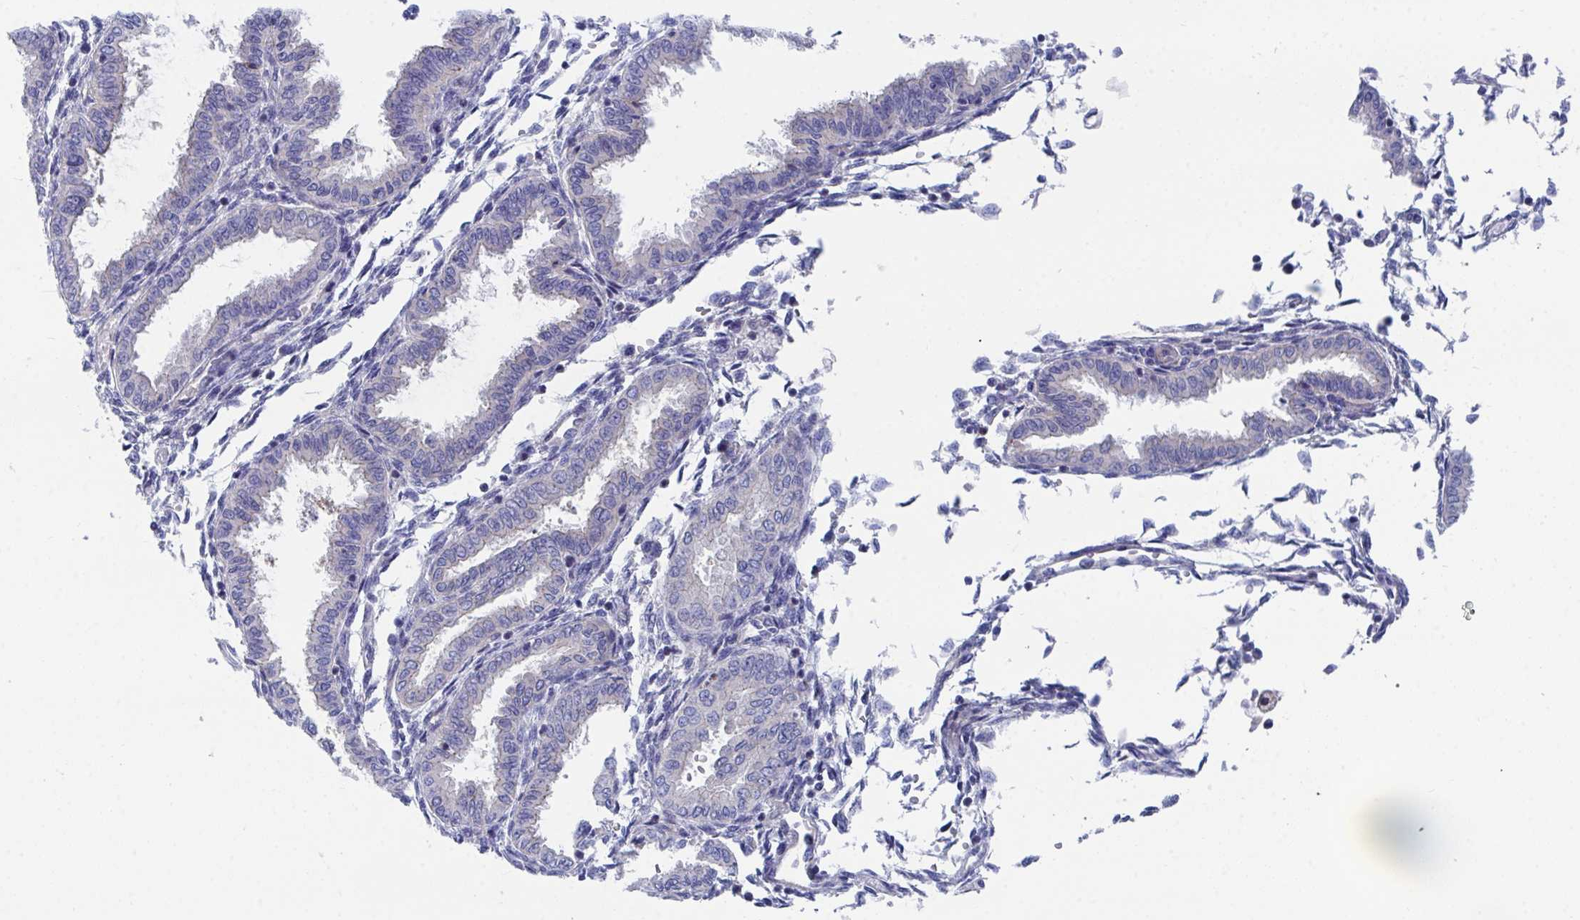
{"staining": {"intensity": "negative", "quantity": "none", "location": "none"}, "tissue": "endometrium", "cell_type": "Cells in endometrial stroma", "image_type": "normal", "snomed": [{"axis": "morphology", "description": "Normal tissue, NOS"}, {"axis": "topography", "description": "Endometrium"}], "caption": "Immunohistochemical staining of normal endometrium demonstrates no significant staining in cells in endometrial stroma.", "gene": "P2RX3", "patient": {"sex": "female", "age": 33}}